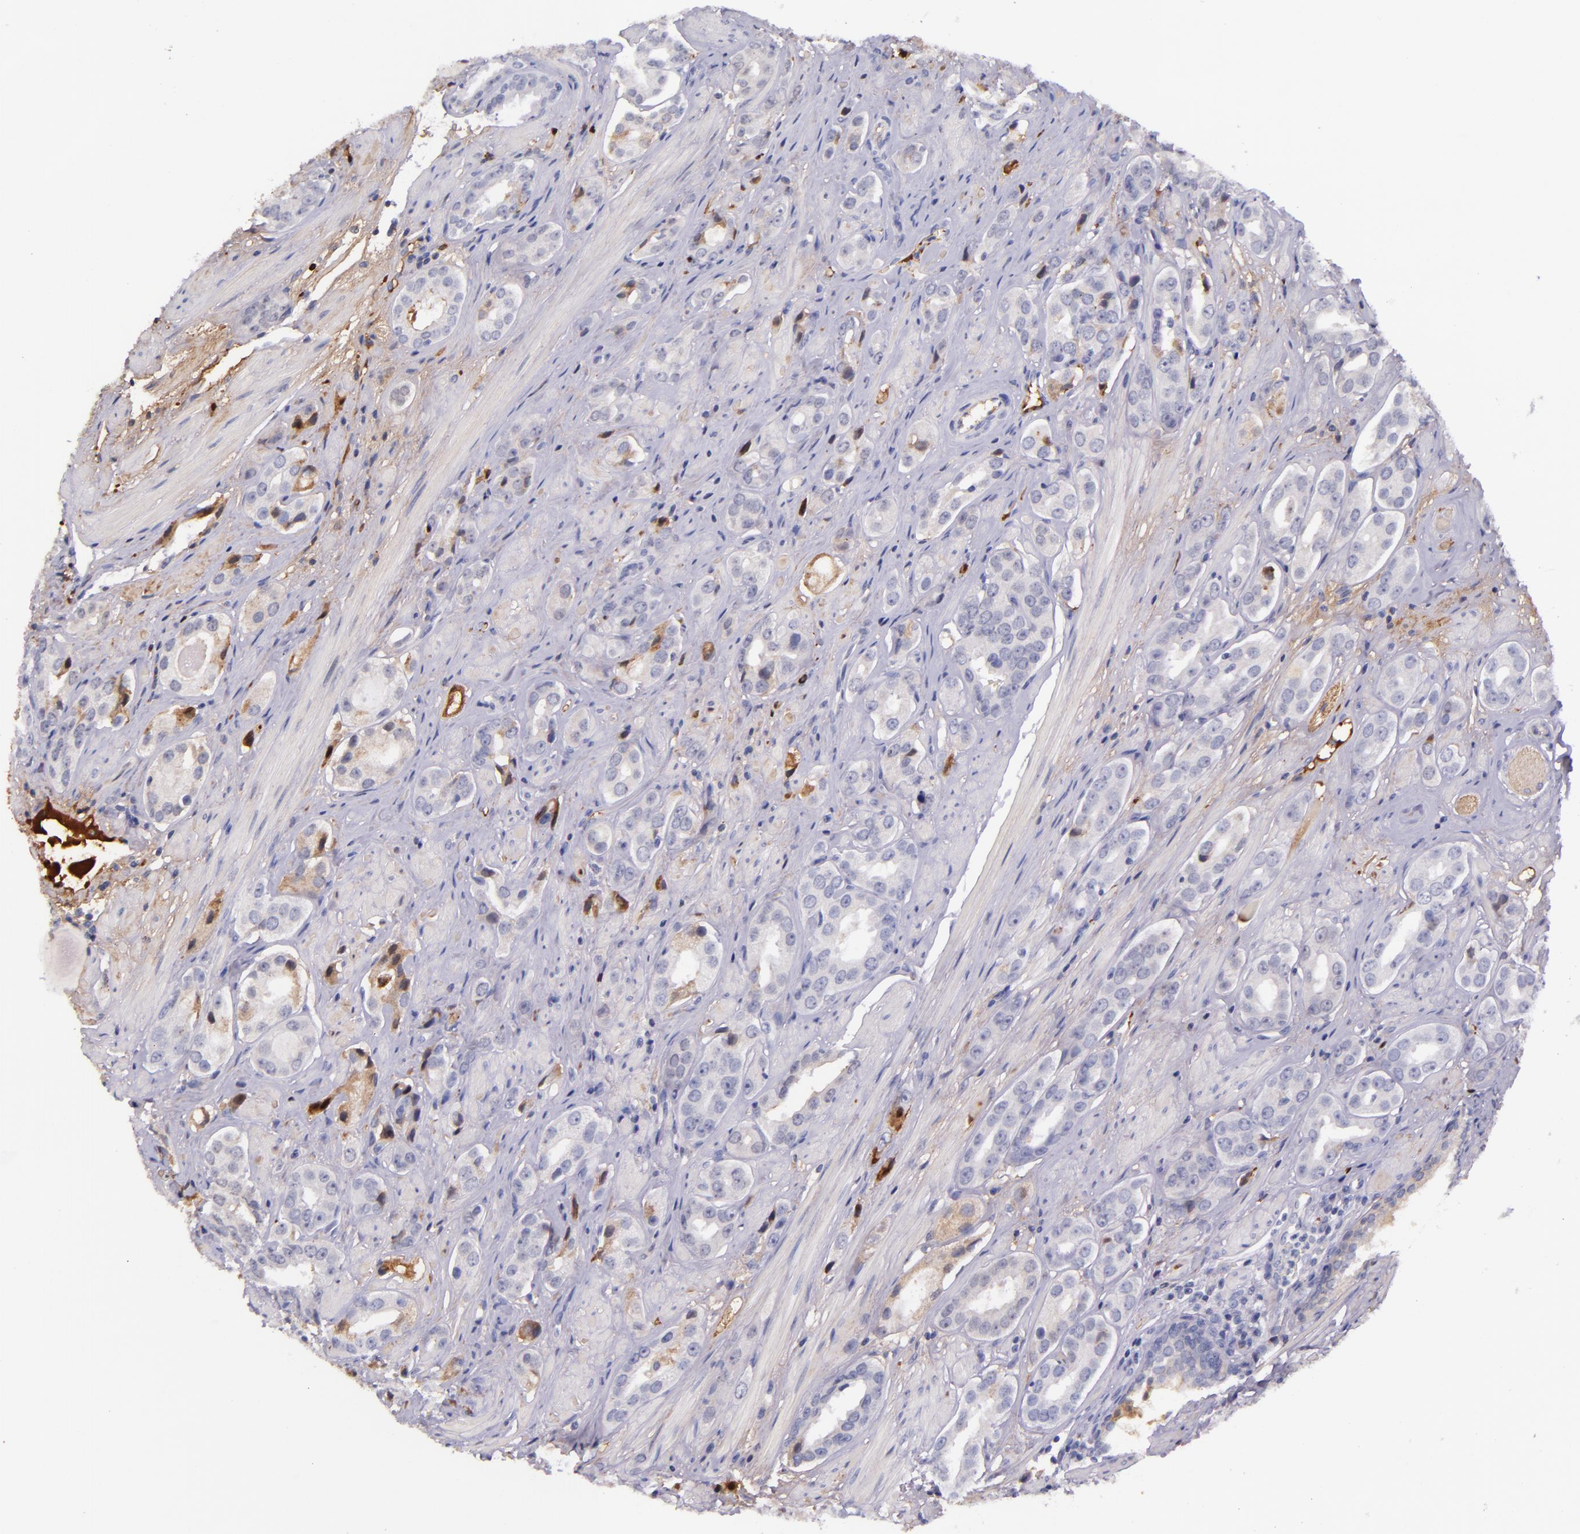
{"staining": {"intensity": "negative", "quantity": "none", "location": "none"}, "tissue": "prostate cancer", "cell_type": "Tumor cells", "image_type": "cancer", "snomed": [{"axis": "morphology", "description": "Adenocarcinoma, Medium grade"}, {"axis": "topography", "description": "Prostate"}], "caption": "High power microscopy photomicrograph of an immunohistochemistry histopathology image of prostate cancer (adenocarcinoma (medium-grade)), revealing no significant expression in tumor cells. The staining was performed using DAB (3,3'-diaminobenzidine) to visualize the protein expression in brown, while the nuclei were stained in blue with hematoxylin (Magnification: 20x).", "gene": "KNG1", "patient": {"sex": "male", "age": 53}}